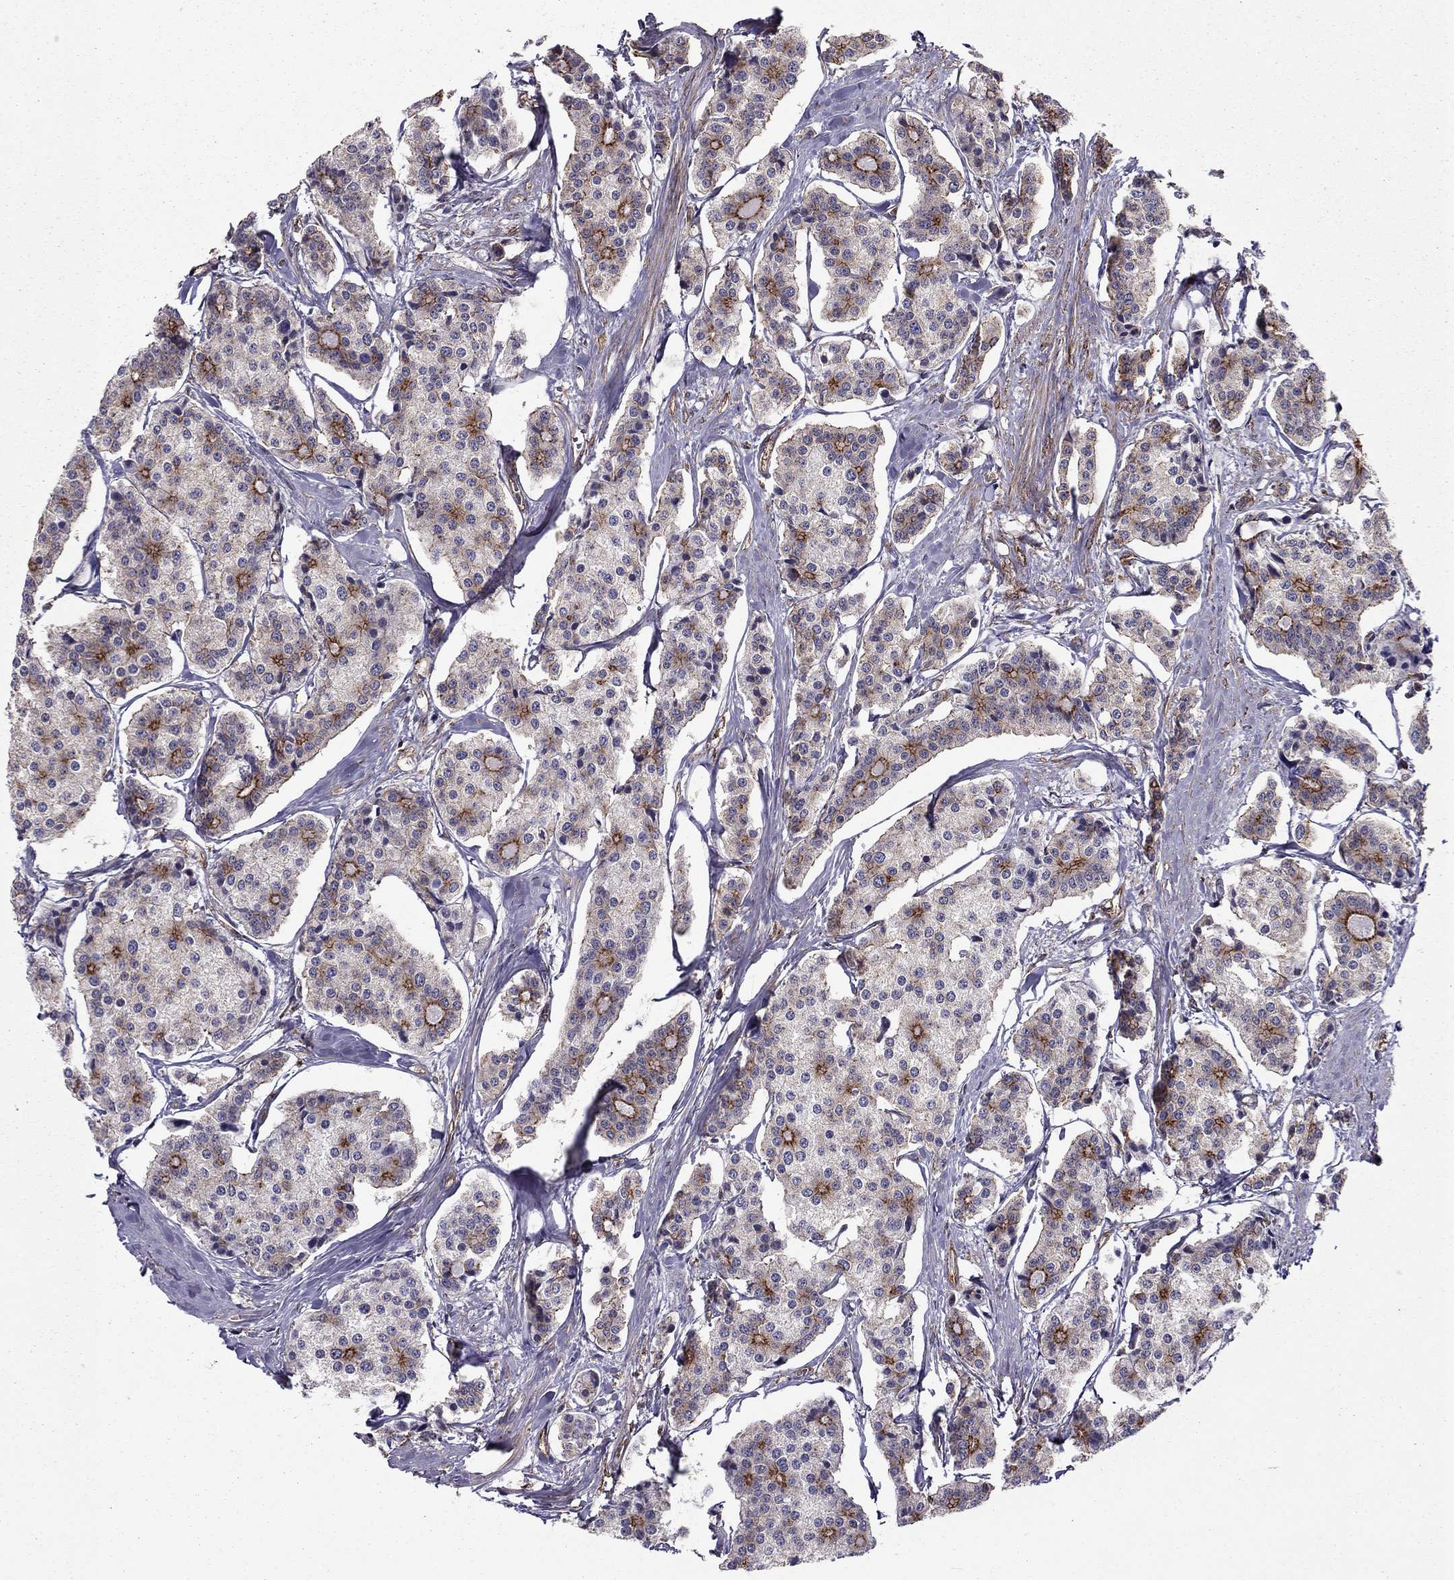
{"staining": {"intensity": "strong", "quantity": "<25%", "location": "cytoplasmic/membranous"}, "tissue": "carcinoid", "cell_type": "Tumor cells", "image_type": "cancer", "snomed": [{"axis": "morphology", "description": "Carcinoid, malignant, NOS"}, {"axis": "topography", "description": "Small intestine"}], "caption": "An immunohistochemistry image of tumor tissue is shown. Protein staining in brown shows strong cytoplasmic/membranous positivity in carcinoid (malignant) within tumor cells. The staining was performed using DAB to visualize the protein expression in brown, while the nuclei were stained in blue with hematoxylin (Magnification: 20x).", "gene": "SHMT1", "patient": {"sex": "female", "age": 65}}